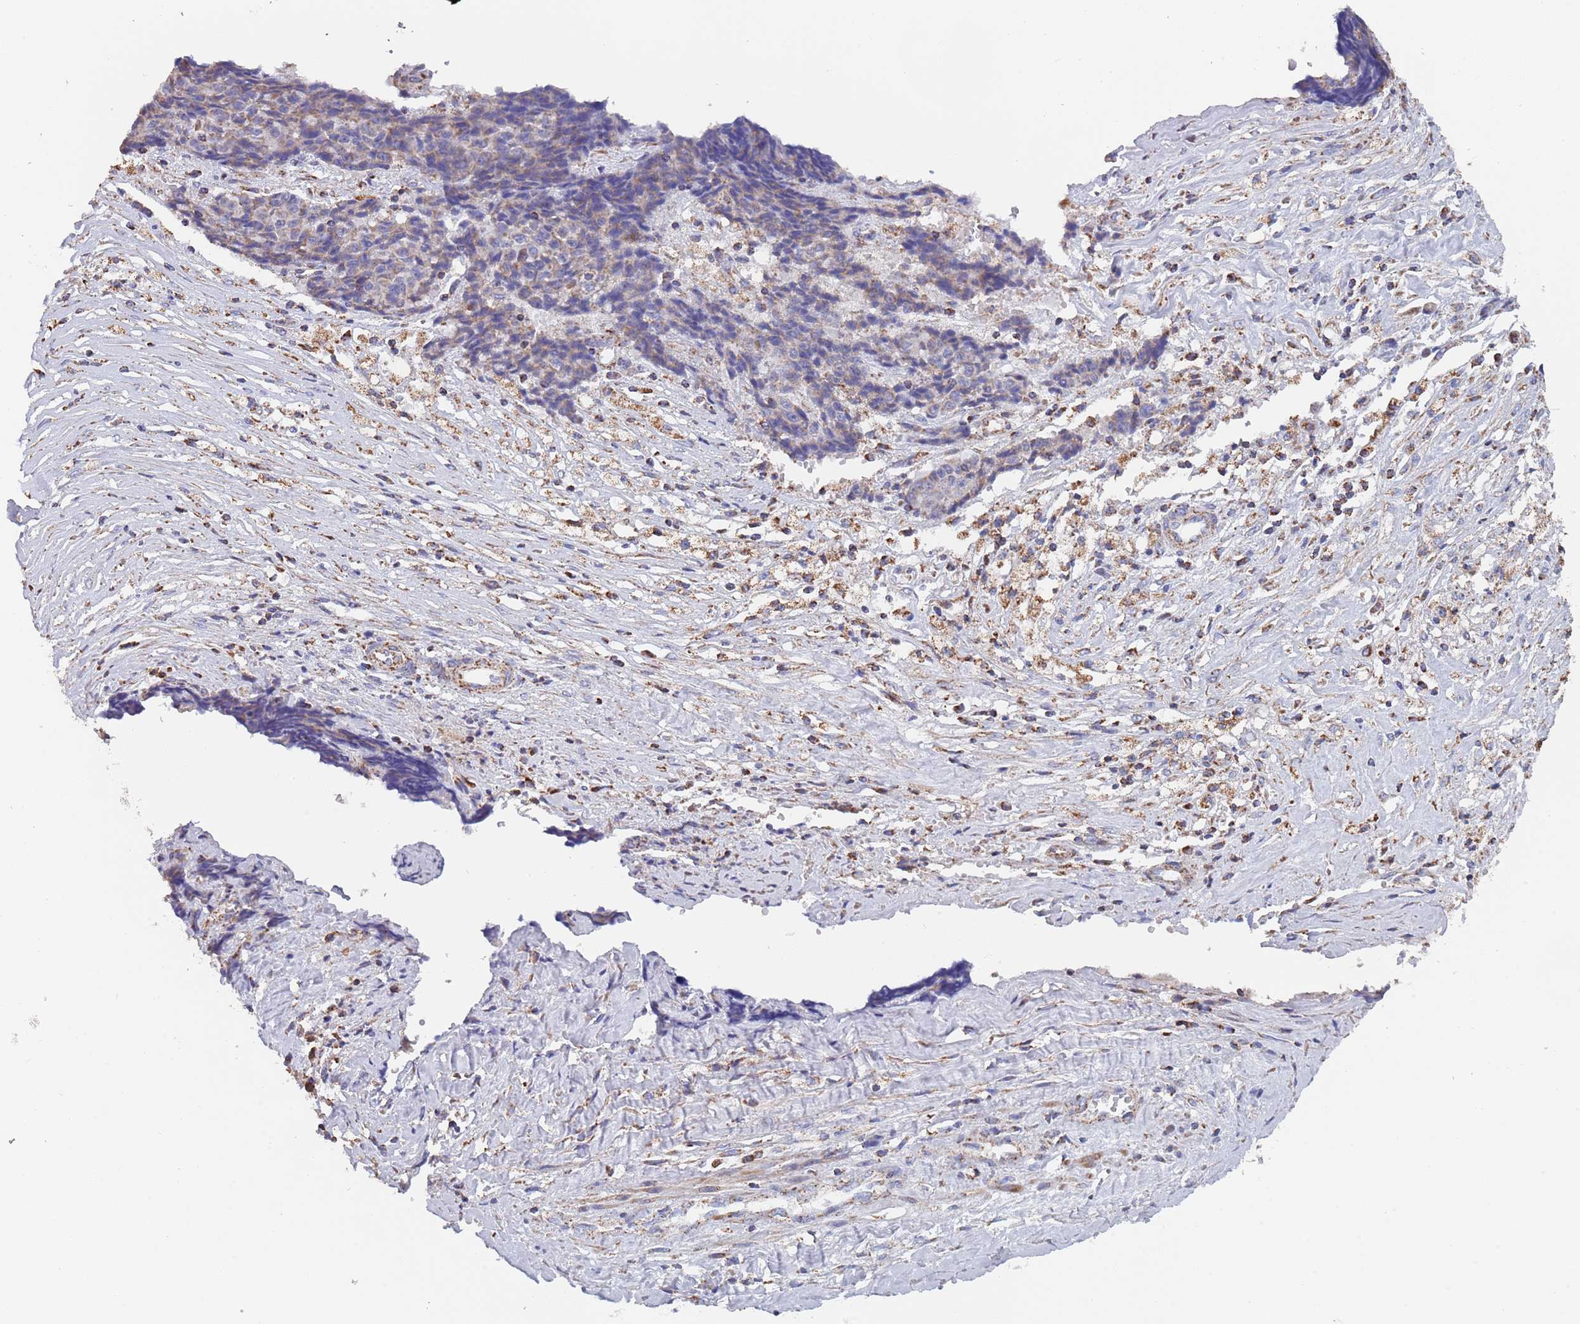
{"staining": {"intensity": "weak", "quantity": ">75%", "location": "cytoplasmic/membranous"}, "tissue": "ovarian cancer", "cell_type": "Tumor cells", "image_type": "cancer", "snomed": [{"axis": "morphology", "description": "Carcinoma, endometroid"}, {"axis": "topography", "description": "Ovary"}], "caption": "The immunohistochemical stain labels weak cytoplasmic/membranous staining in tumor cells of ovarian cancer tissue.", "gene": "PGP", "patient": {"sex": "female", "age": 42}}